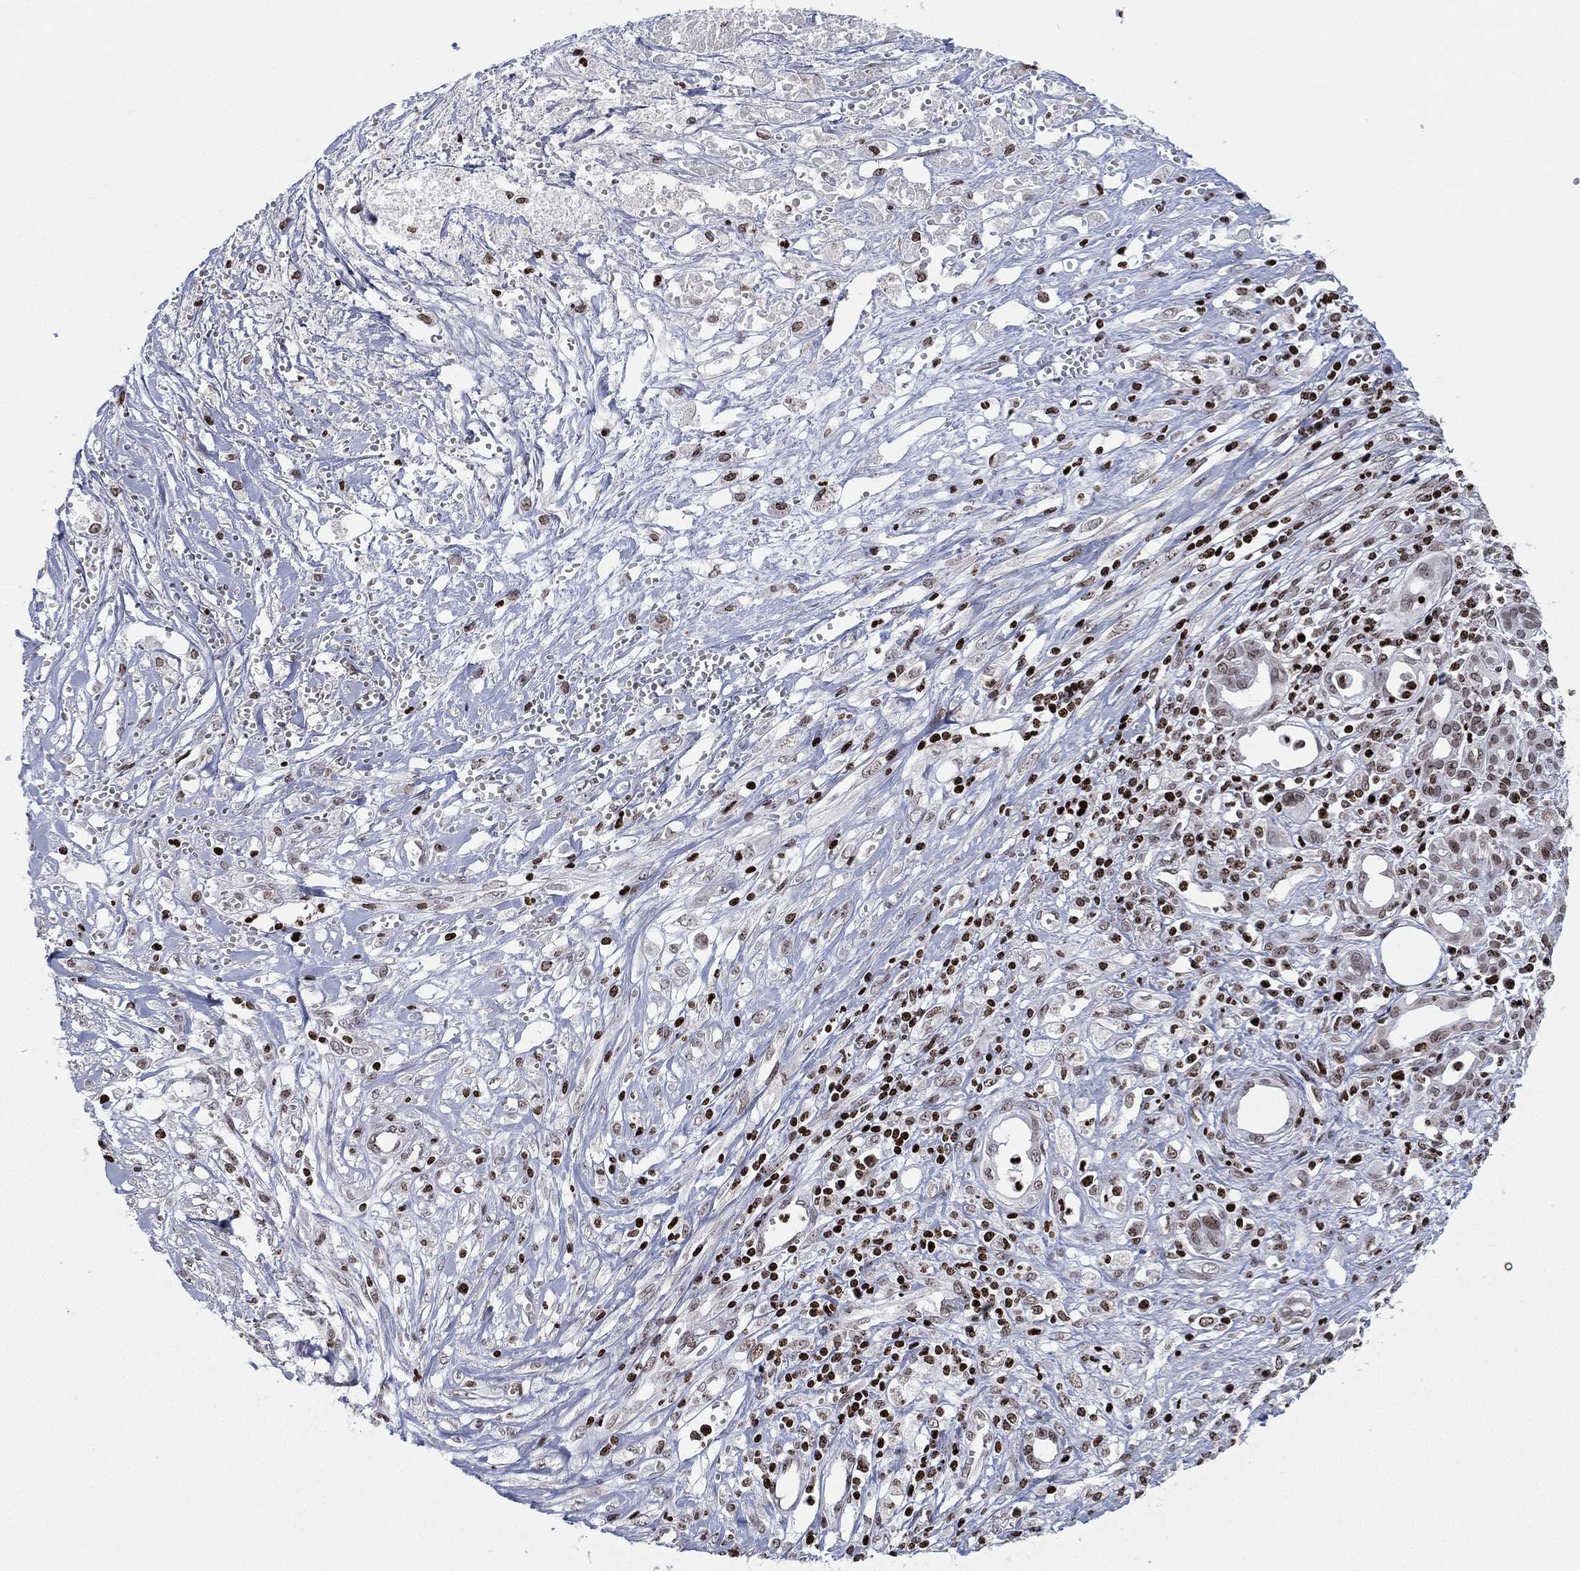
{"staining": {"intensity": "weak", "quantity": "<25%", "location": "nuclear"}, "tissue": "pancreatic cancer", "cell_type": "Tumor cells", "image_type": "cancer", "snomed": [{"axis": "morphology", "description": "Adenocarcinoma, NOS"}, {"axis": "topography", "description": "Pancreas"}], "caption": "The photomicrograph shows no staining of tumor cells in pancreatic cancer (adenocarcinoma).", "gene": "MFSD14A", "patient": {"sex": "male", "age": 71}}